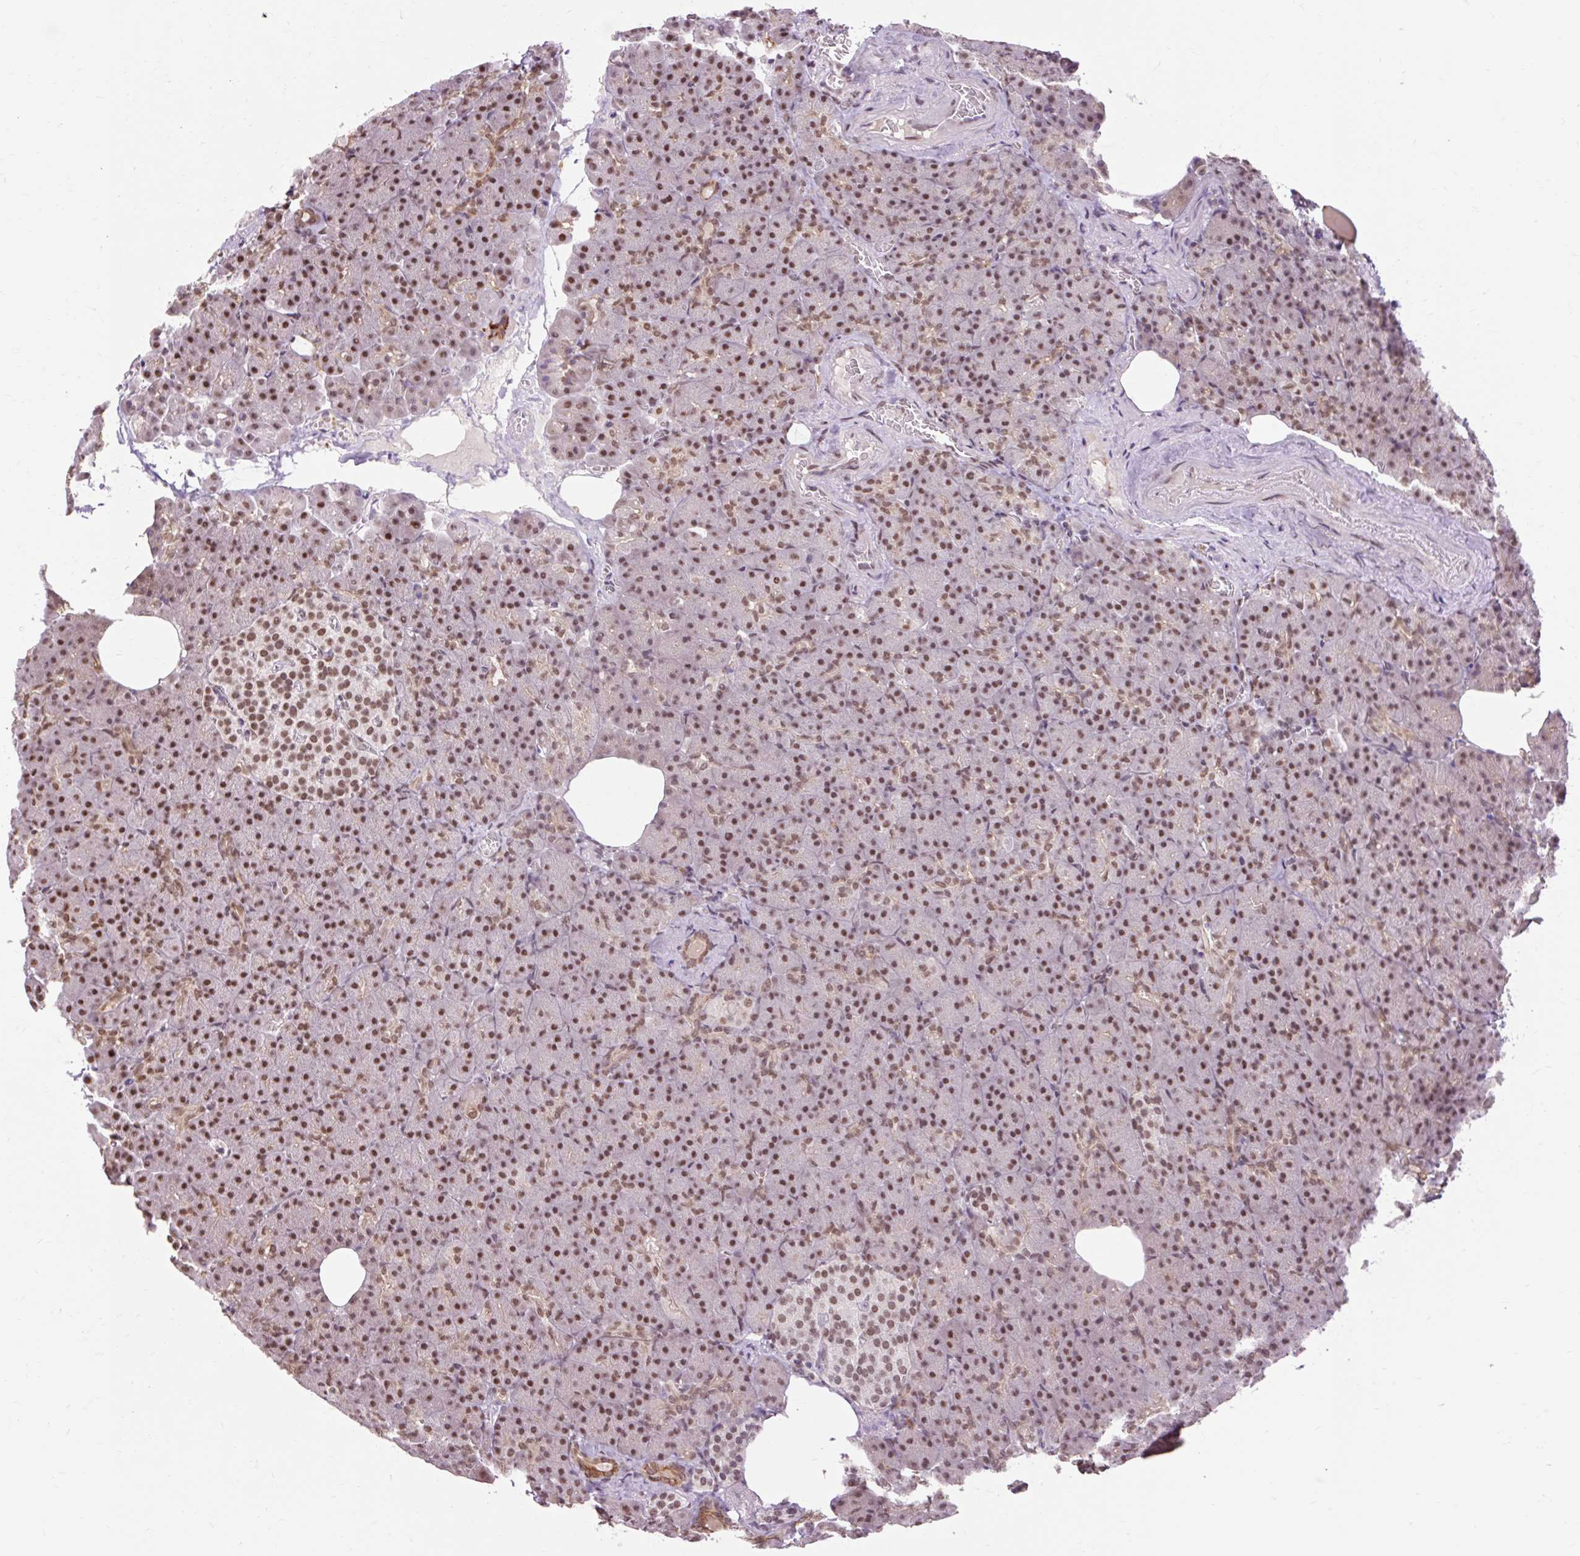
{"staining": {"intensity": "moderate", "quantity": ">75%", "location": "cytoplasmic/membranous,nuclear"}, "tissue": "pancreas", "cell_type": "Exocrine glandular cells", "image_type": "normal", "snomed": [{"axis": "morphology", "description": "Normal tissue, NOS"}, {"axis": "topography", "description": "Pancreas"}], "caption": "Human pancreas stained for a protein (brown) displays moderate cytoplasmic/membranous,nuclear positive staining in approximately >75% of exocrine glandular cells.", "gene": "ENSG00000261832", "patient": {"sex": "female", "age": 74}}